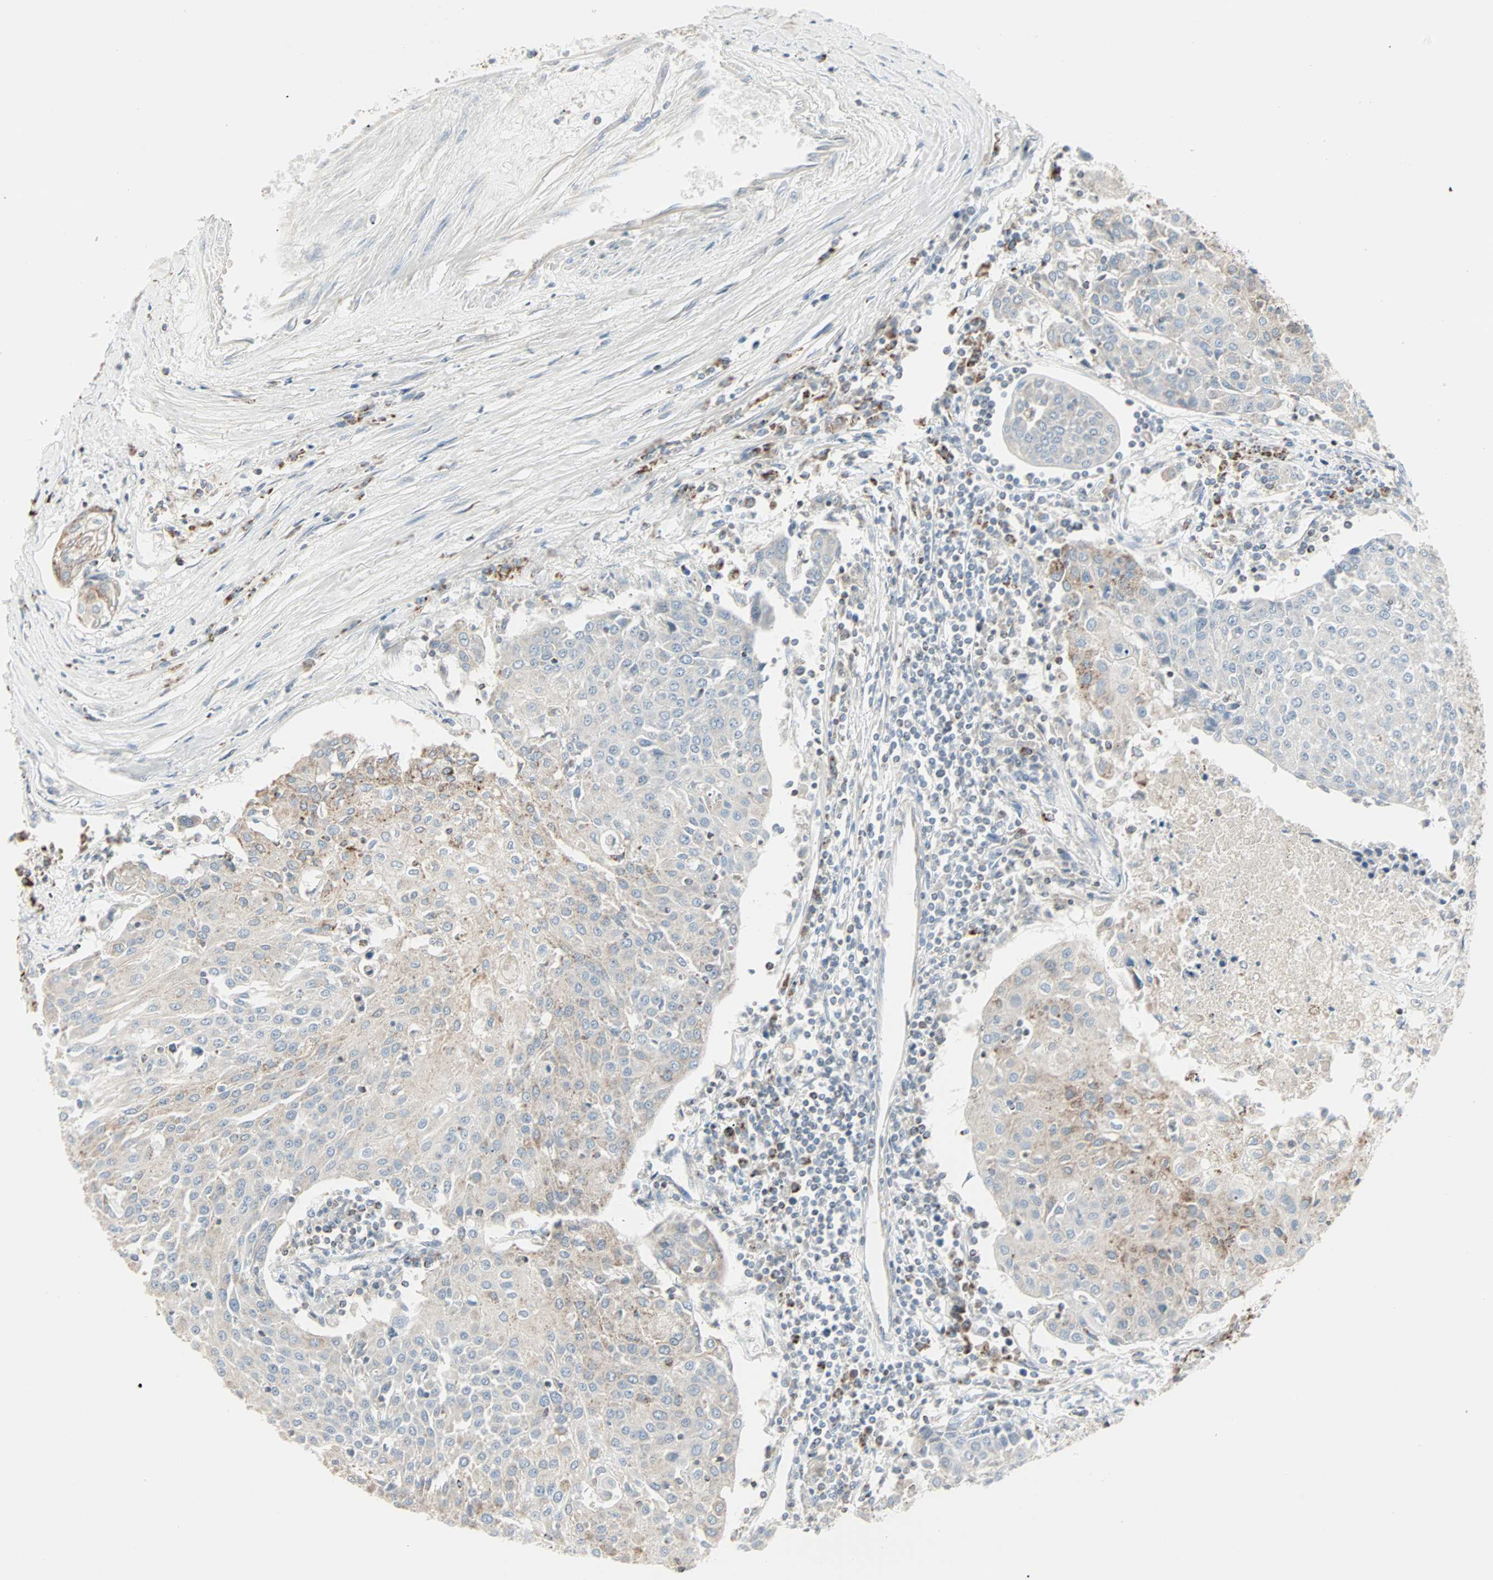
{"staining": {"intensity": "weak", "quantity": "<25%", "location": "cytoplasmic/membranous"}, "tissue": "urothelial cancer", "cell_type": "Tumor cells", "image_type": "cancer", "snomed": [{"axis": "morphology", "description": "Urothelial carcinoma, High grade"}, {"axis": "topography", "description": "Urinary bladder"}], "caption": "IHC of human urothelial carcinoma (high-grade) reveals no positivity in tumor cells.", "gene": "IDH2", "patient": {"sex": "female", "age": 85}}